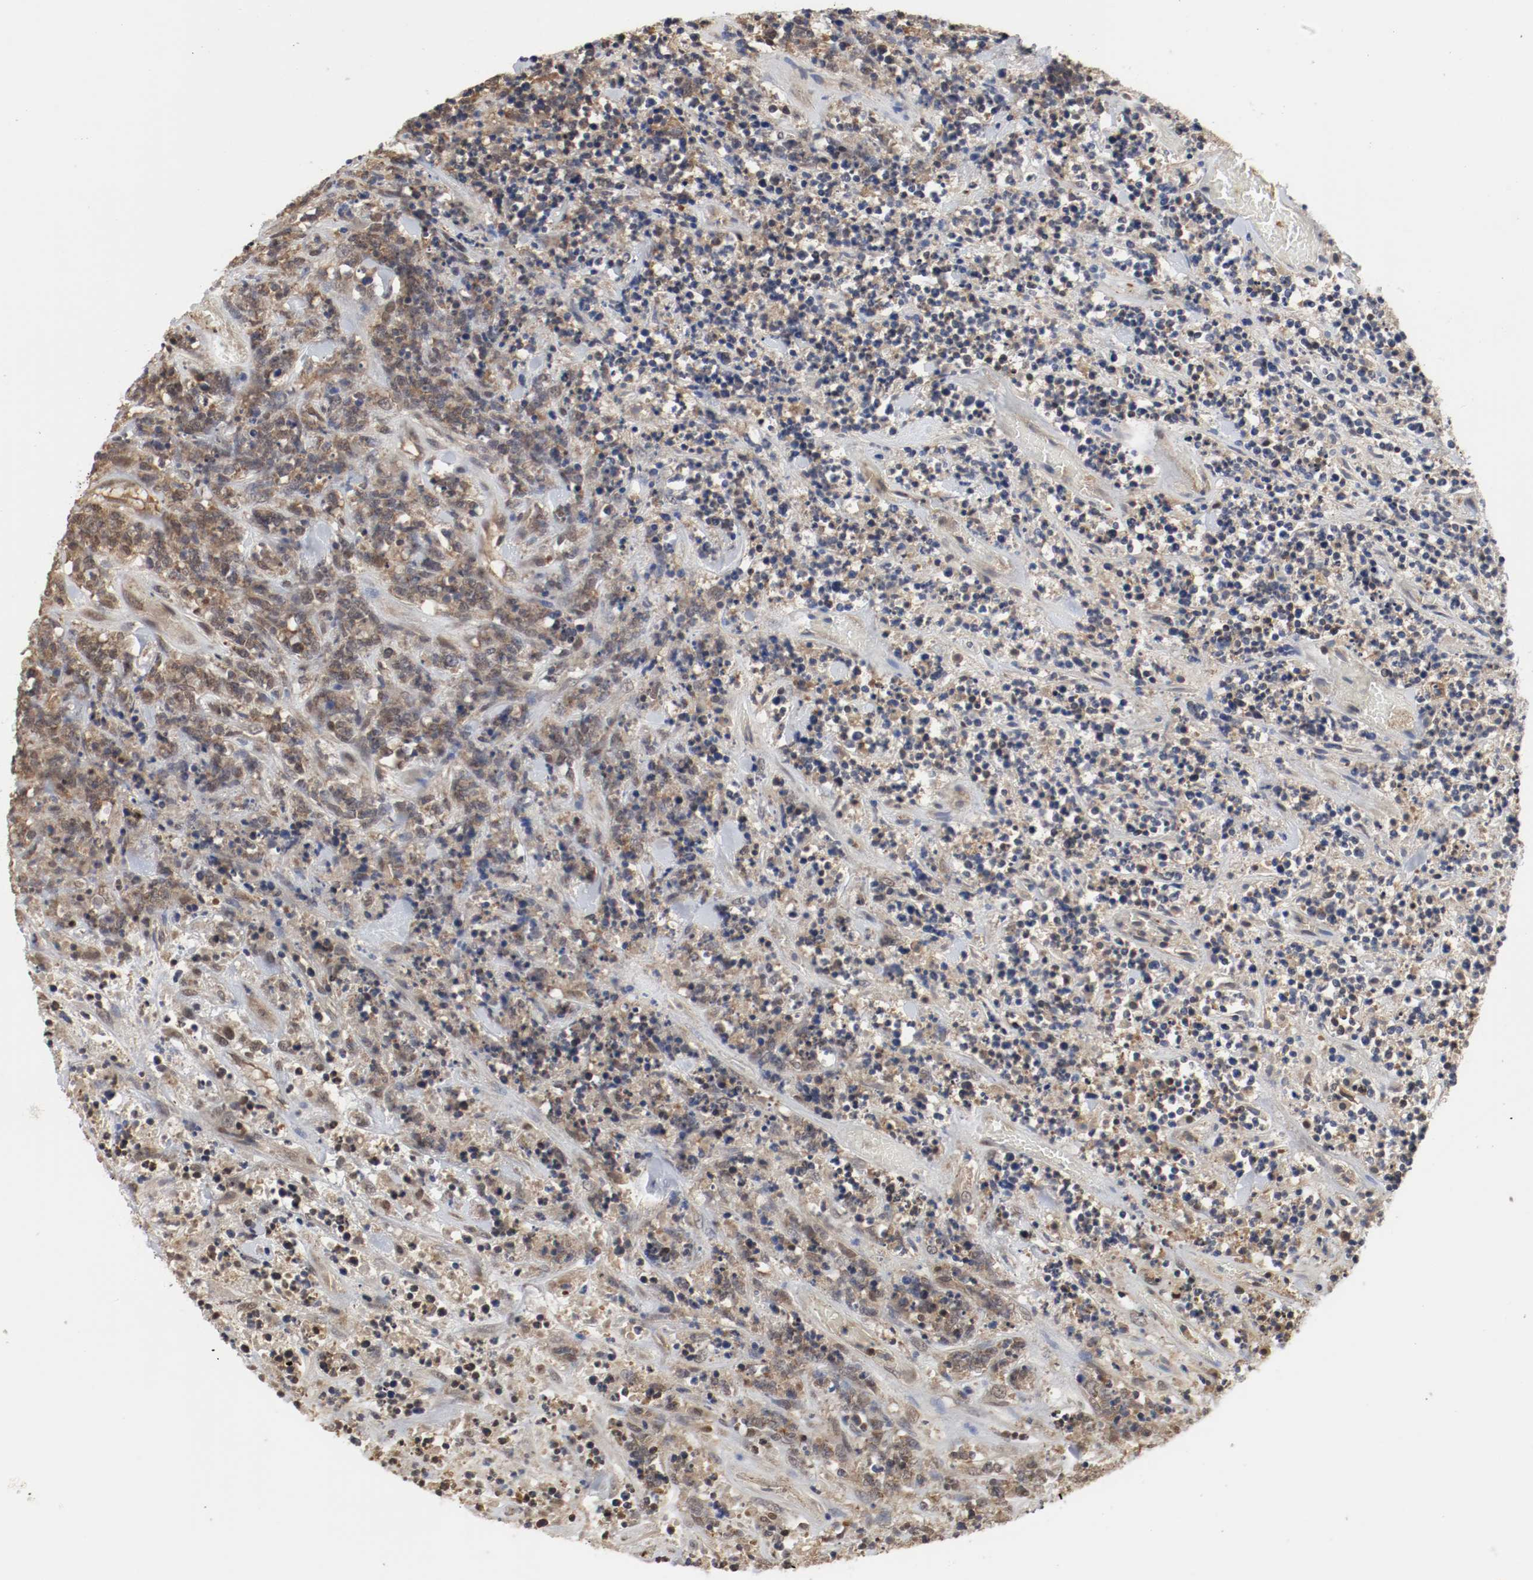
{"staining": {"intensity": "moderate", "quantity": ">75%", "location": "cytoplasmic/membranous,nuclear"}, "tissue": "lymphoma", "cell_type": "Tumor cells", "image_type": "cancer", "snomed": [{"axis": "morphology", "description": "Malignant lymphoma, non-Hodgkin's type, High grade"}, {"axis": "topography", "description": "Soft tissue"}], "caption": "Immunohistochemical staining of human lymphoma reveals medium levels of moderate cytoplasmic/membranous and nuclear protein positivity in about >75% of tumor cells.", "gene": "AFG3L2", "patient": {"sex": "male", "age": 18}}